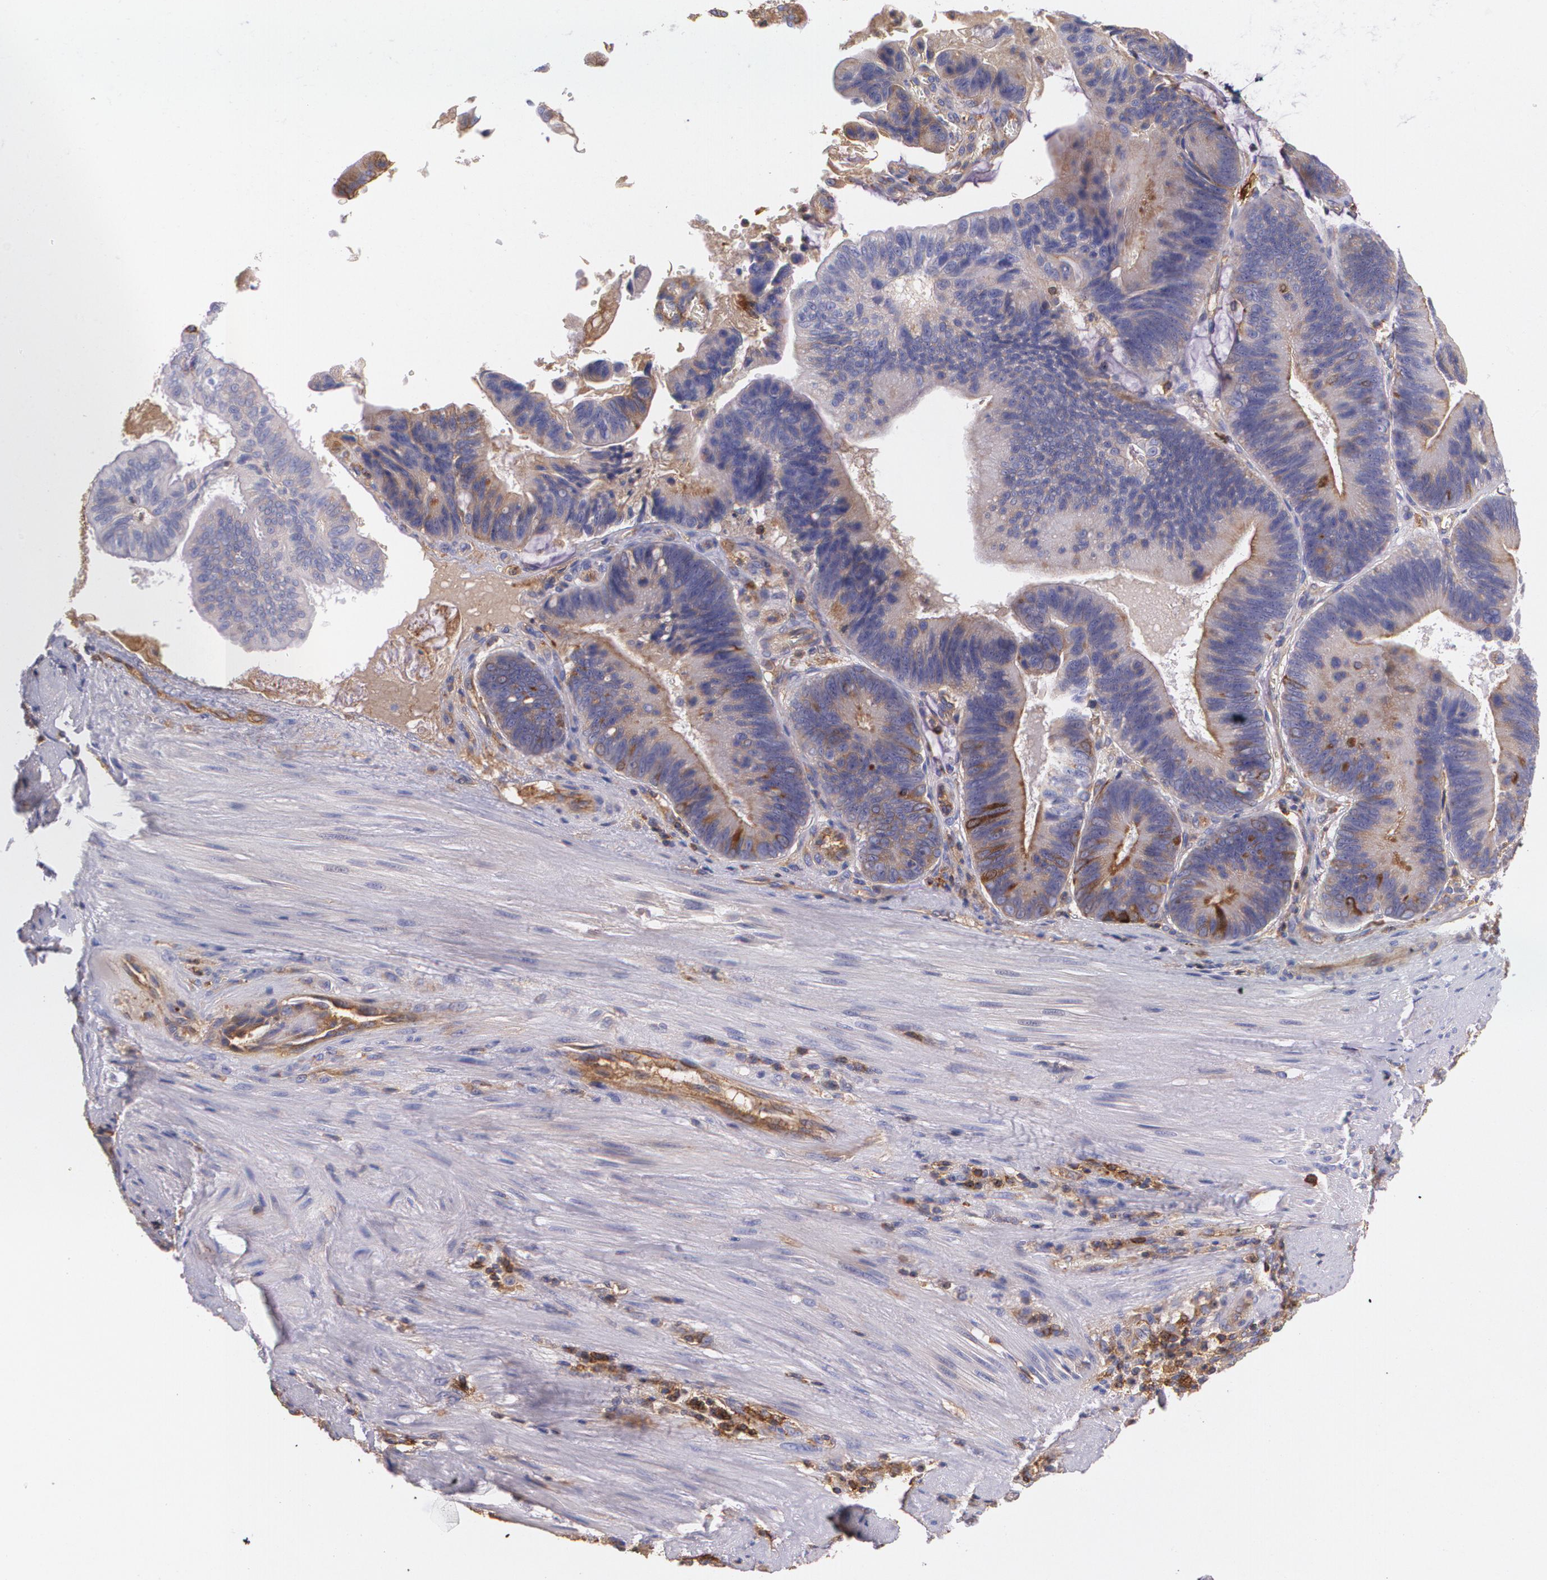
{"staining": {"intensity": "weak", "quantity": "25%-75%", "location": "cytoplasmic/membranous"}, "tissue": "pancreatic cancer", "cell_type": "Tumor cells", "image_type": "cancer", "snomed": [{"axis": "morphology", "description": "Adenocarcinoma, NOS"}, {"axis": "topography", "description": "Pancreas"}], "caption": "Immunohistochemical staining of pancreatic cancer reveals weak cytoplasmic/membranous protein staining in approximately 25%-75% of tumor cells.", "gene": "B2M", "patient": {"sex": "male", "age": 82}}